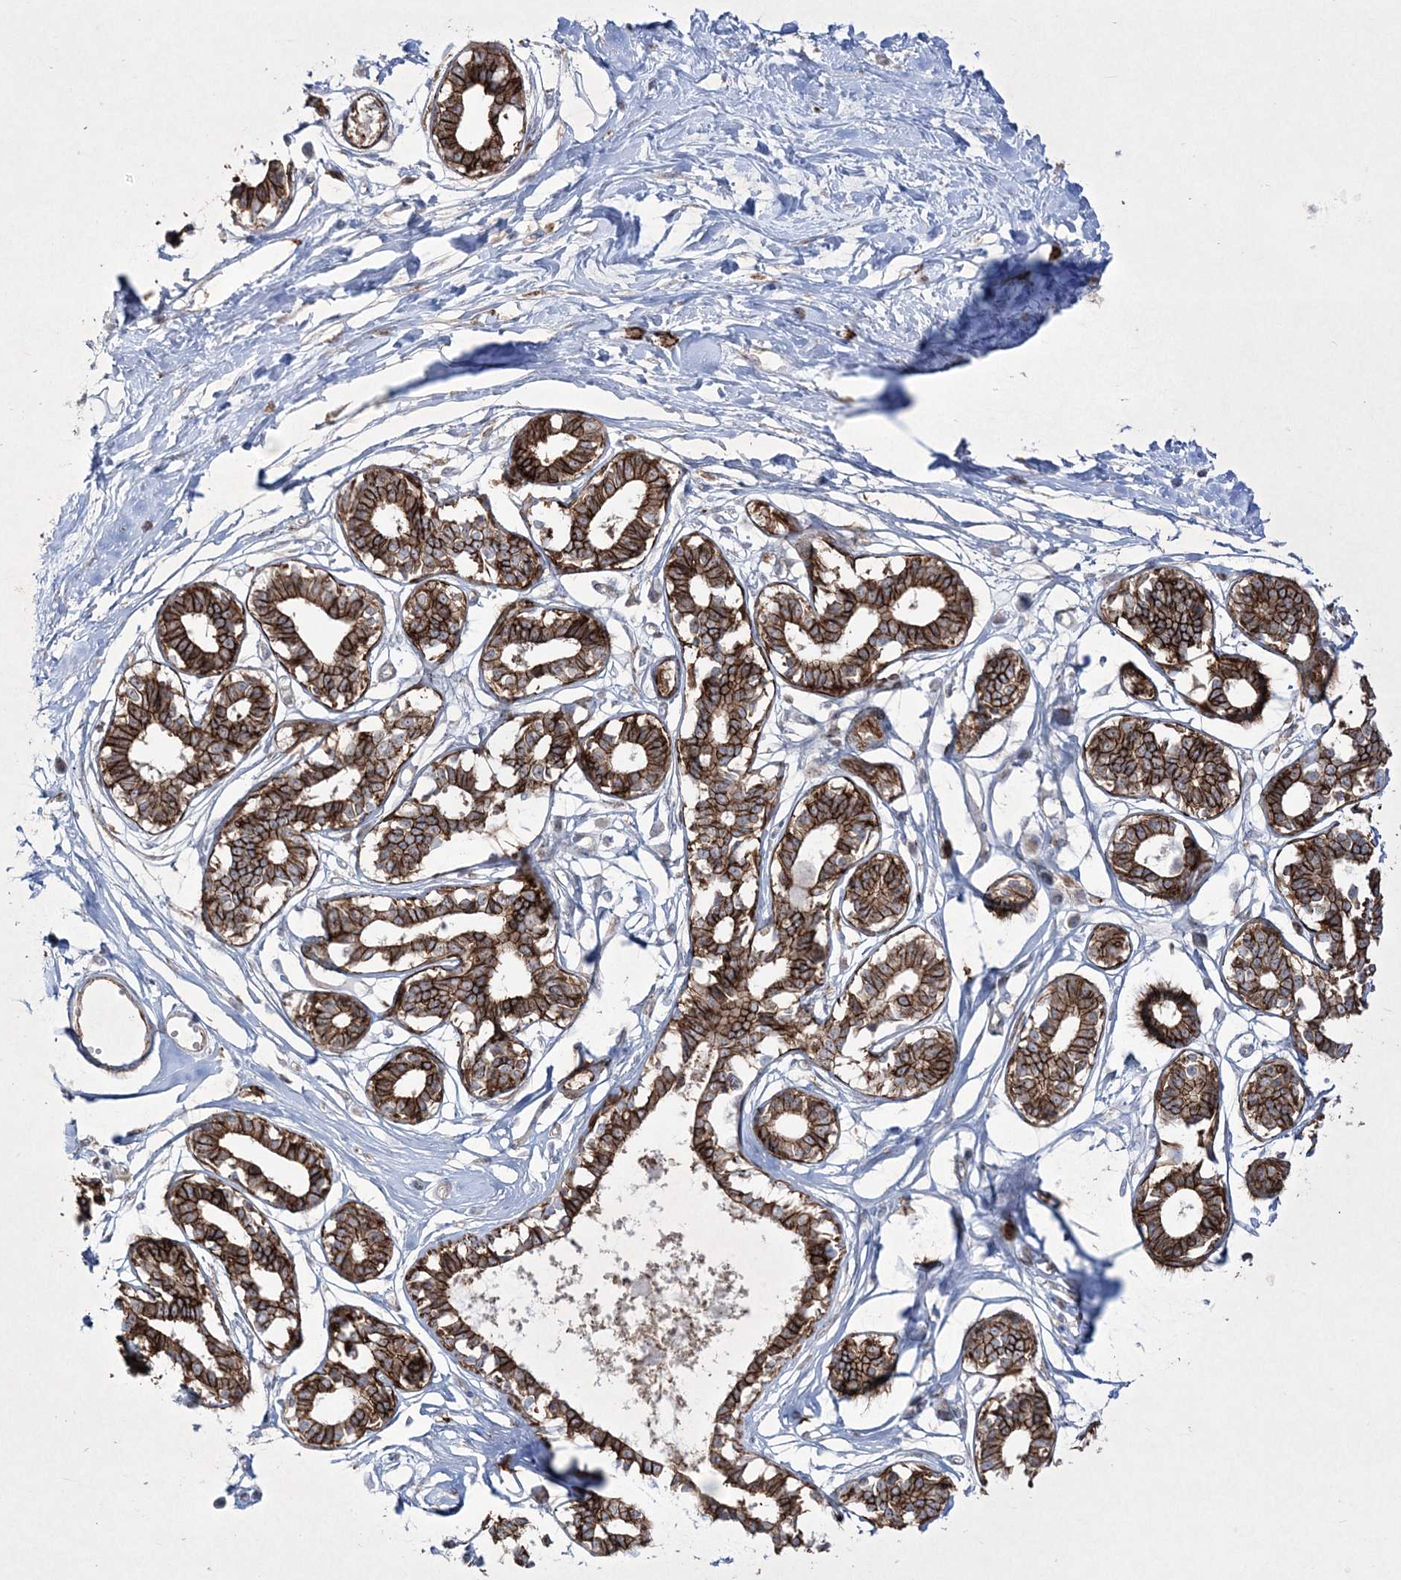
{"staining": {"intensity": "negative", "quantity": "none", "location": "none"}, "tissue": "breast", "cell_type": "Adipocytes", "image_type": "normal", "snomed": [{"axis": "morphology", "description": "Normal tissue, NOS"}, {"axis": "topography", "description": "Breast"}], "caption": "A high-resolution micrograph shows immunohistochemistry (IHC) staining of normal breast, which shows no significant staining in adipocytes.", "gene": "RICTOR", "patient": {"sex": "female", "age": 45}}